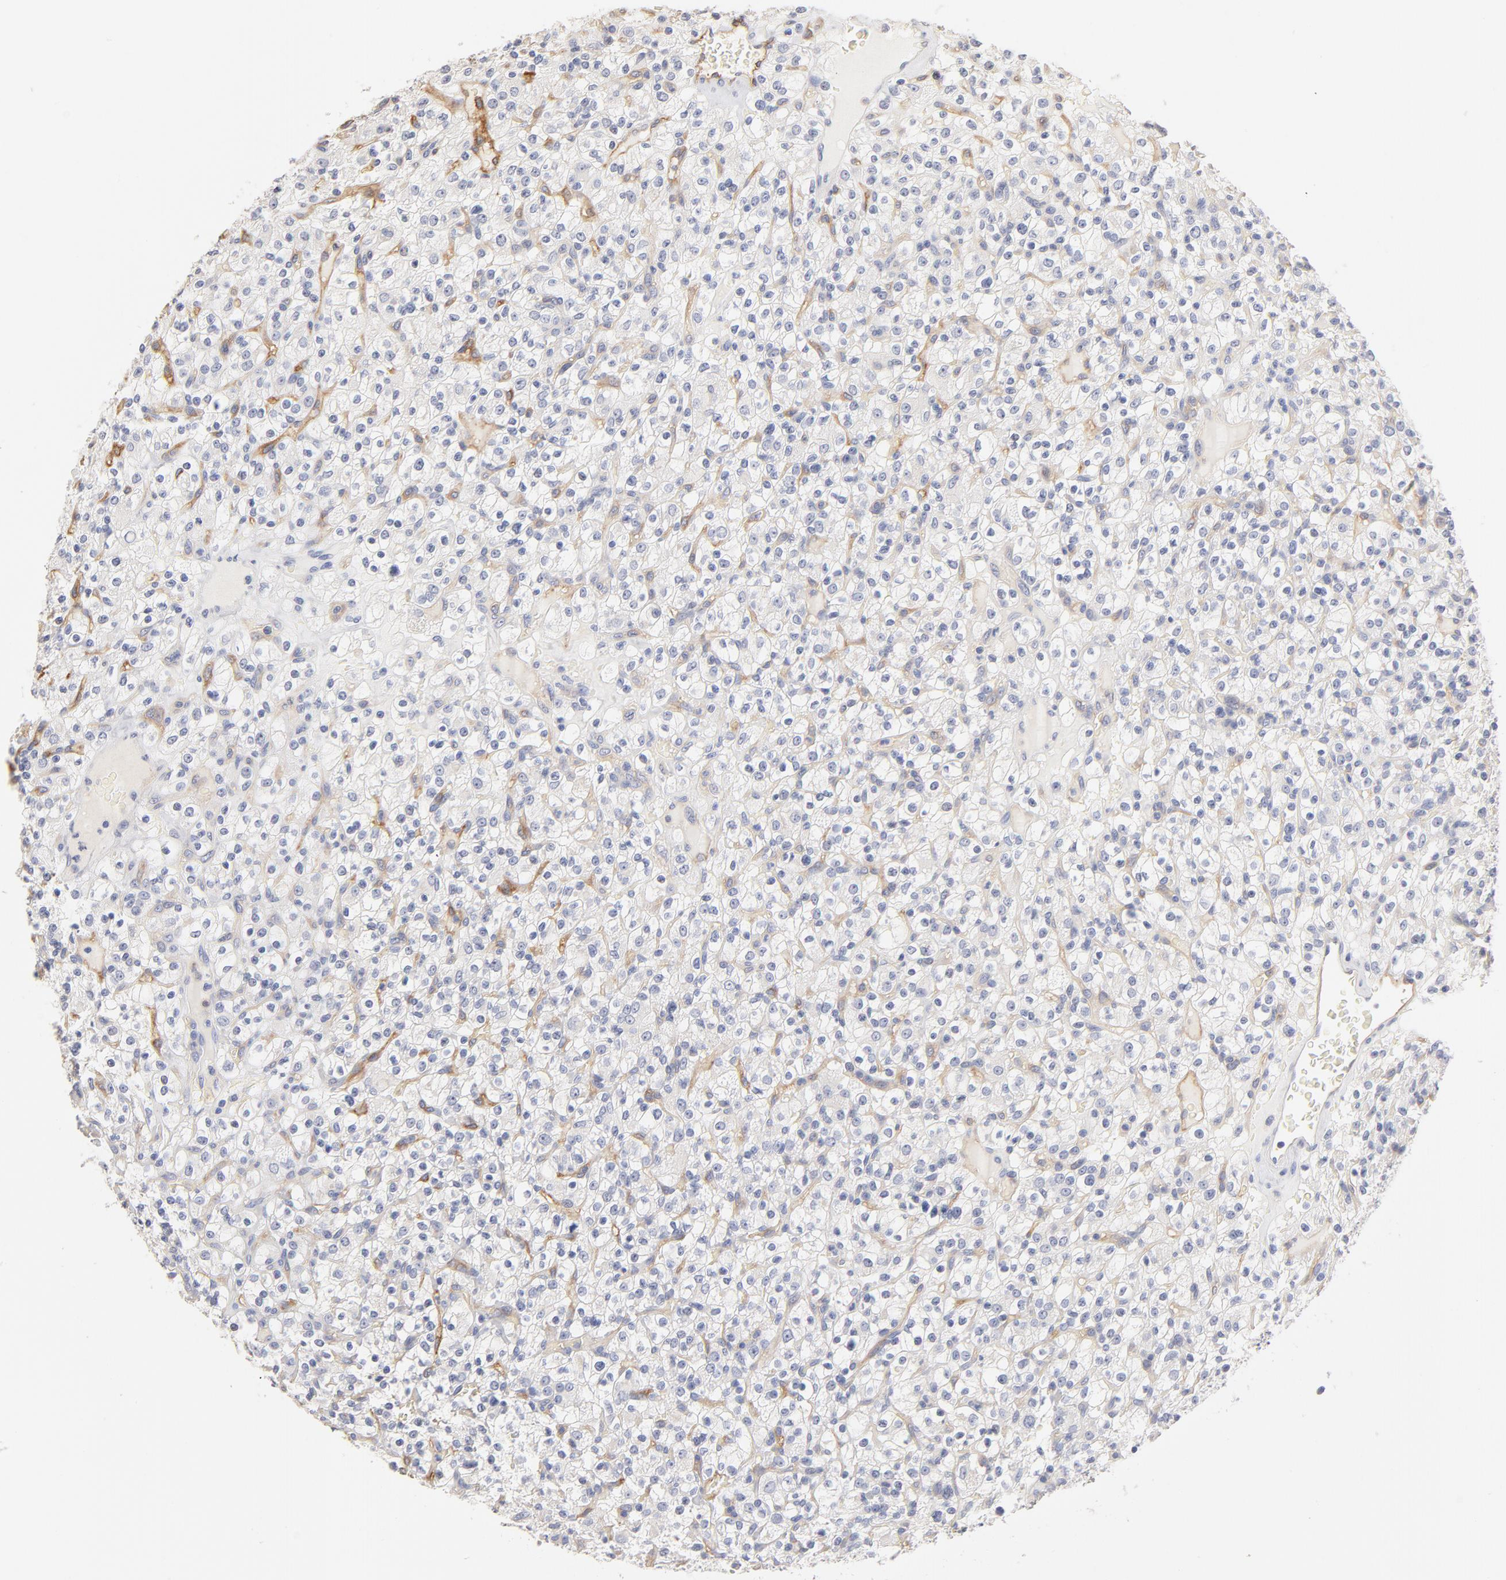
{"staining": {"intensity": "negative", "quantity": "none", "location": "none"}, "tissue": "renal cancer", "cell_type": "Tumor cells", "image_type": "cancer", "snomed": [{"axis": "morphology", "description": "Normal tissue, NOS"}, {"axis": "morphology", "description": "Adenocarcinoma, NOS"}, {"axis": "topography", "description": "Kidney"}], "caption": "DAB immunohistochemical staining of adenocarcinoma (renal) displays no significant expression in tumor cells. The staining was performed using DAB to visualize the protein expression in brown, while the nuclei were stained in blue with hematoxylin (Magnification: 20x).", "gene": "ITGA8", "patient": {"sex": "female", "age": 72}}